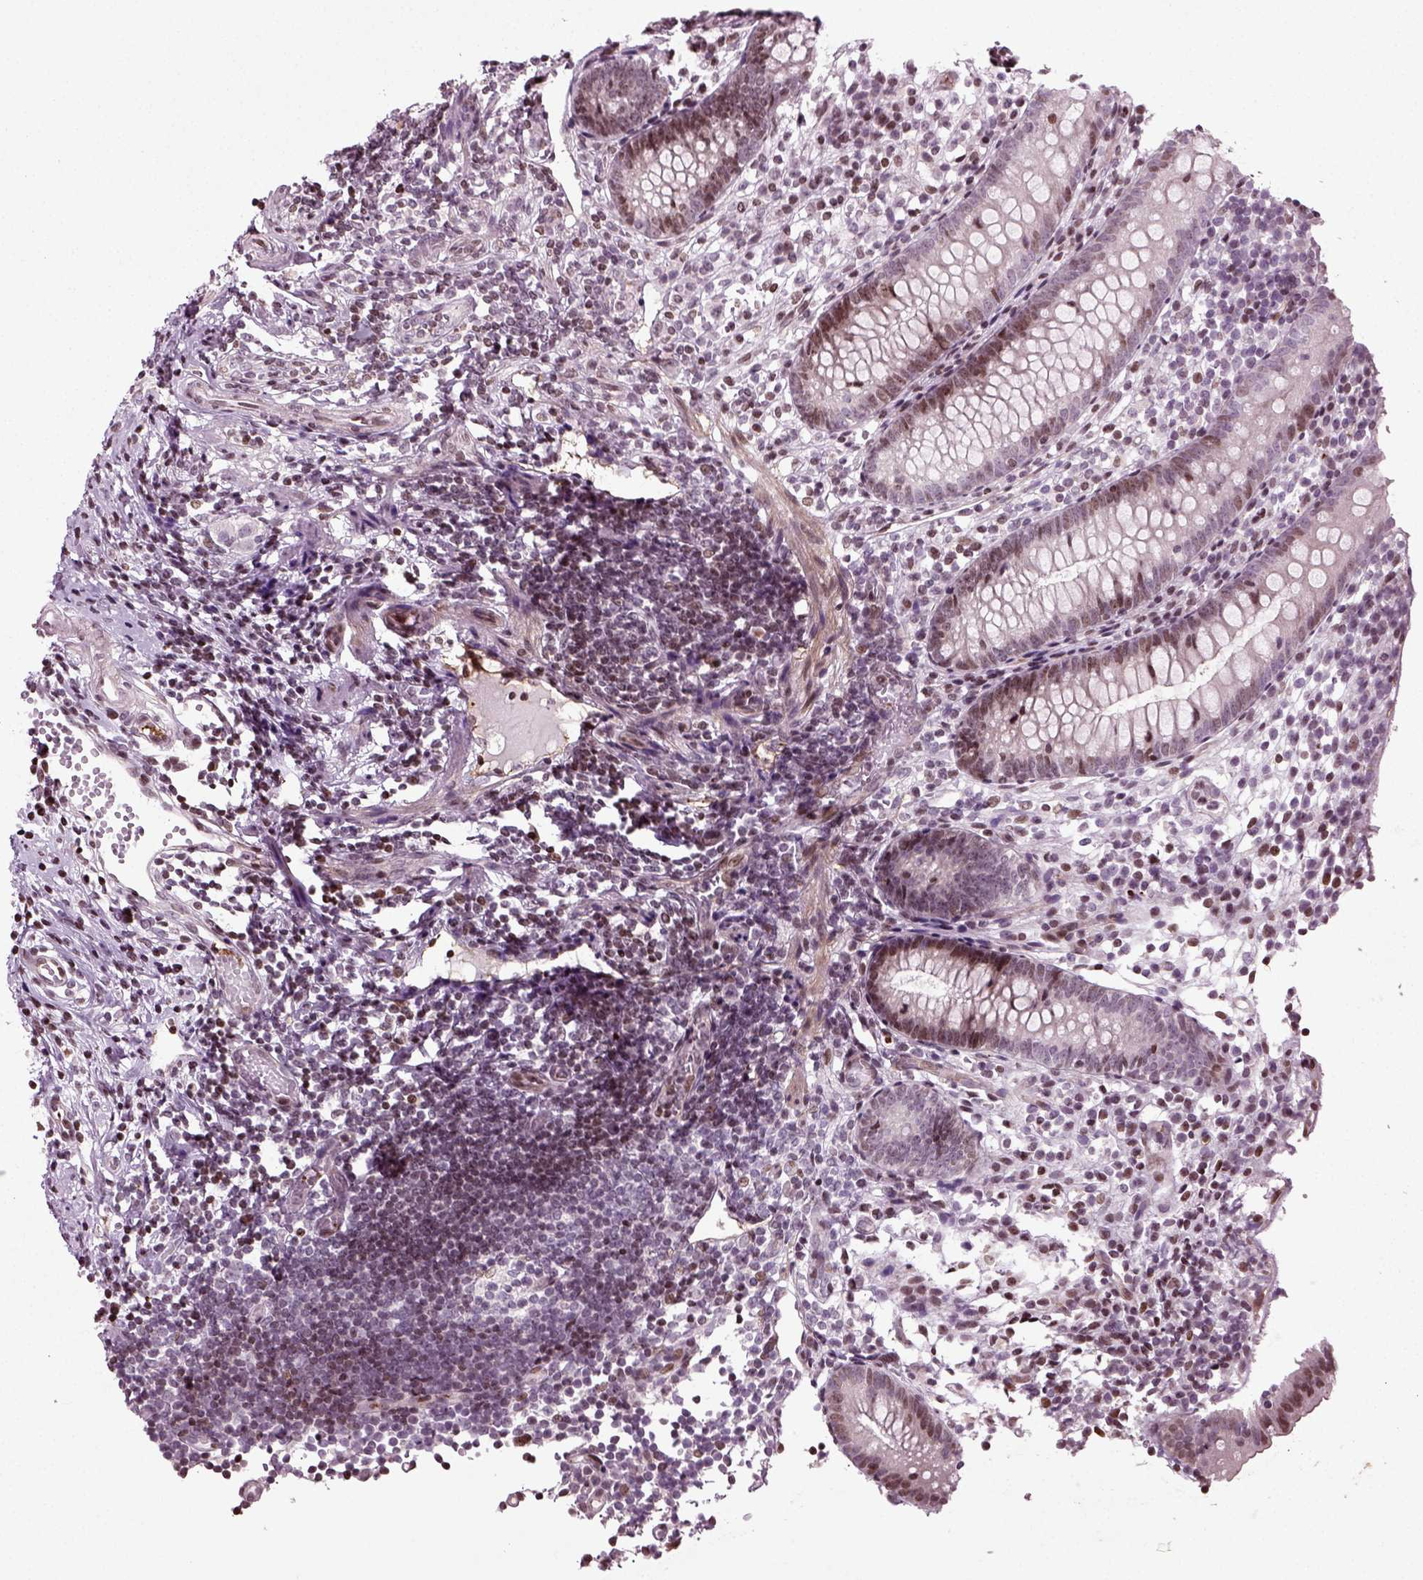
{"staining": {"intensity": "moderate", "quantity": "25%-75%", "location": "nuclear"}, "tissue": "appendix", "cell_type": "Glandular cells", "image_type": "normal", "snomed": [{"axis": "morphology", "description": "Normal tissue, NOS"}, {"axis": "topography", "description": "Appendix"}], "caption": "Protein staining of unremarkable appendix displays moderate nuclear staining in approximately 25%-75% of glandular cells. The staining was performed using DAB (3,3'-diaminobenzidine) to visualize the protein expression in brown, while the nuclei were stained in blue with hematoxylin (Magnification: 20x).", "gene": "HEYL", "patient": {"sex": "female", "age": 40}}